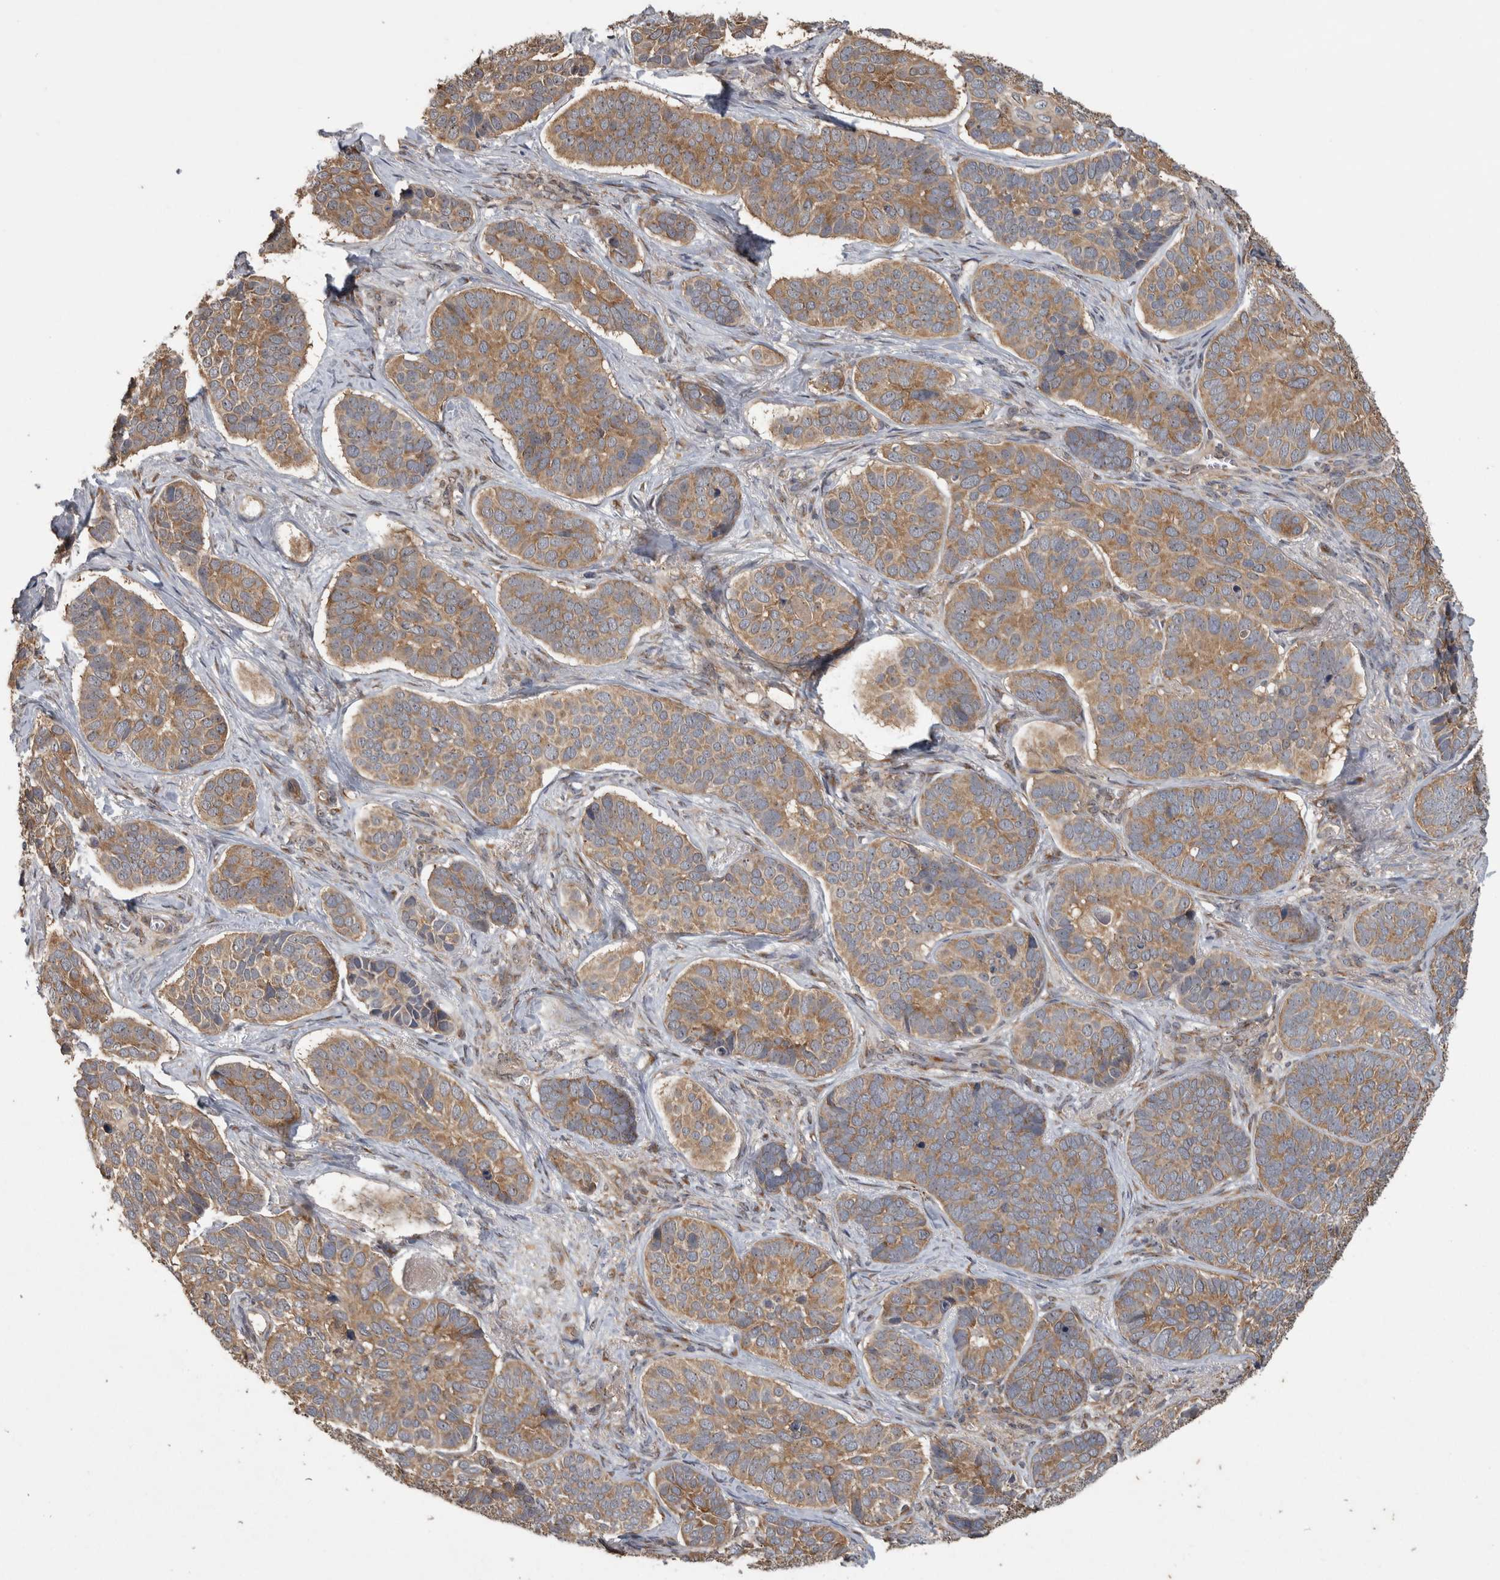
{"staining": {"intensity": "moderate", "quantity": ">75%", "location": "cytoplasmic/membranous"}, "tissue": "skin cancer", "cell_type": "Tumor cells", "image_type": "cancer", "snomed": [{"axis": "morphology", "description": "Basal cell carcinoma"}, {"axis": "topography", "description": "Skin"}], "caption": "Immunohistochemical staining of human basal cell carcinoma (skin) displays medium levels of moderate cytoplasmic/membranous protein positivity in about >75% of tumor cells. The staining was performed using DAB (3,3'-diaminobenzidine) to visualize the protein expression in brown, while the nuclei were stained in blue with hematoxylin (Magnification: 20x).", "gene": "ATXN2", "patient": {"sex": "male", "age": 62}}